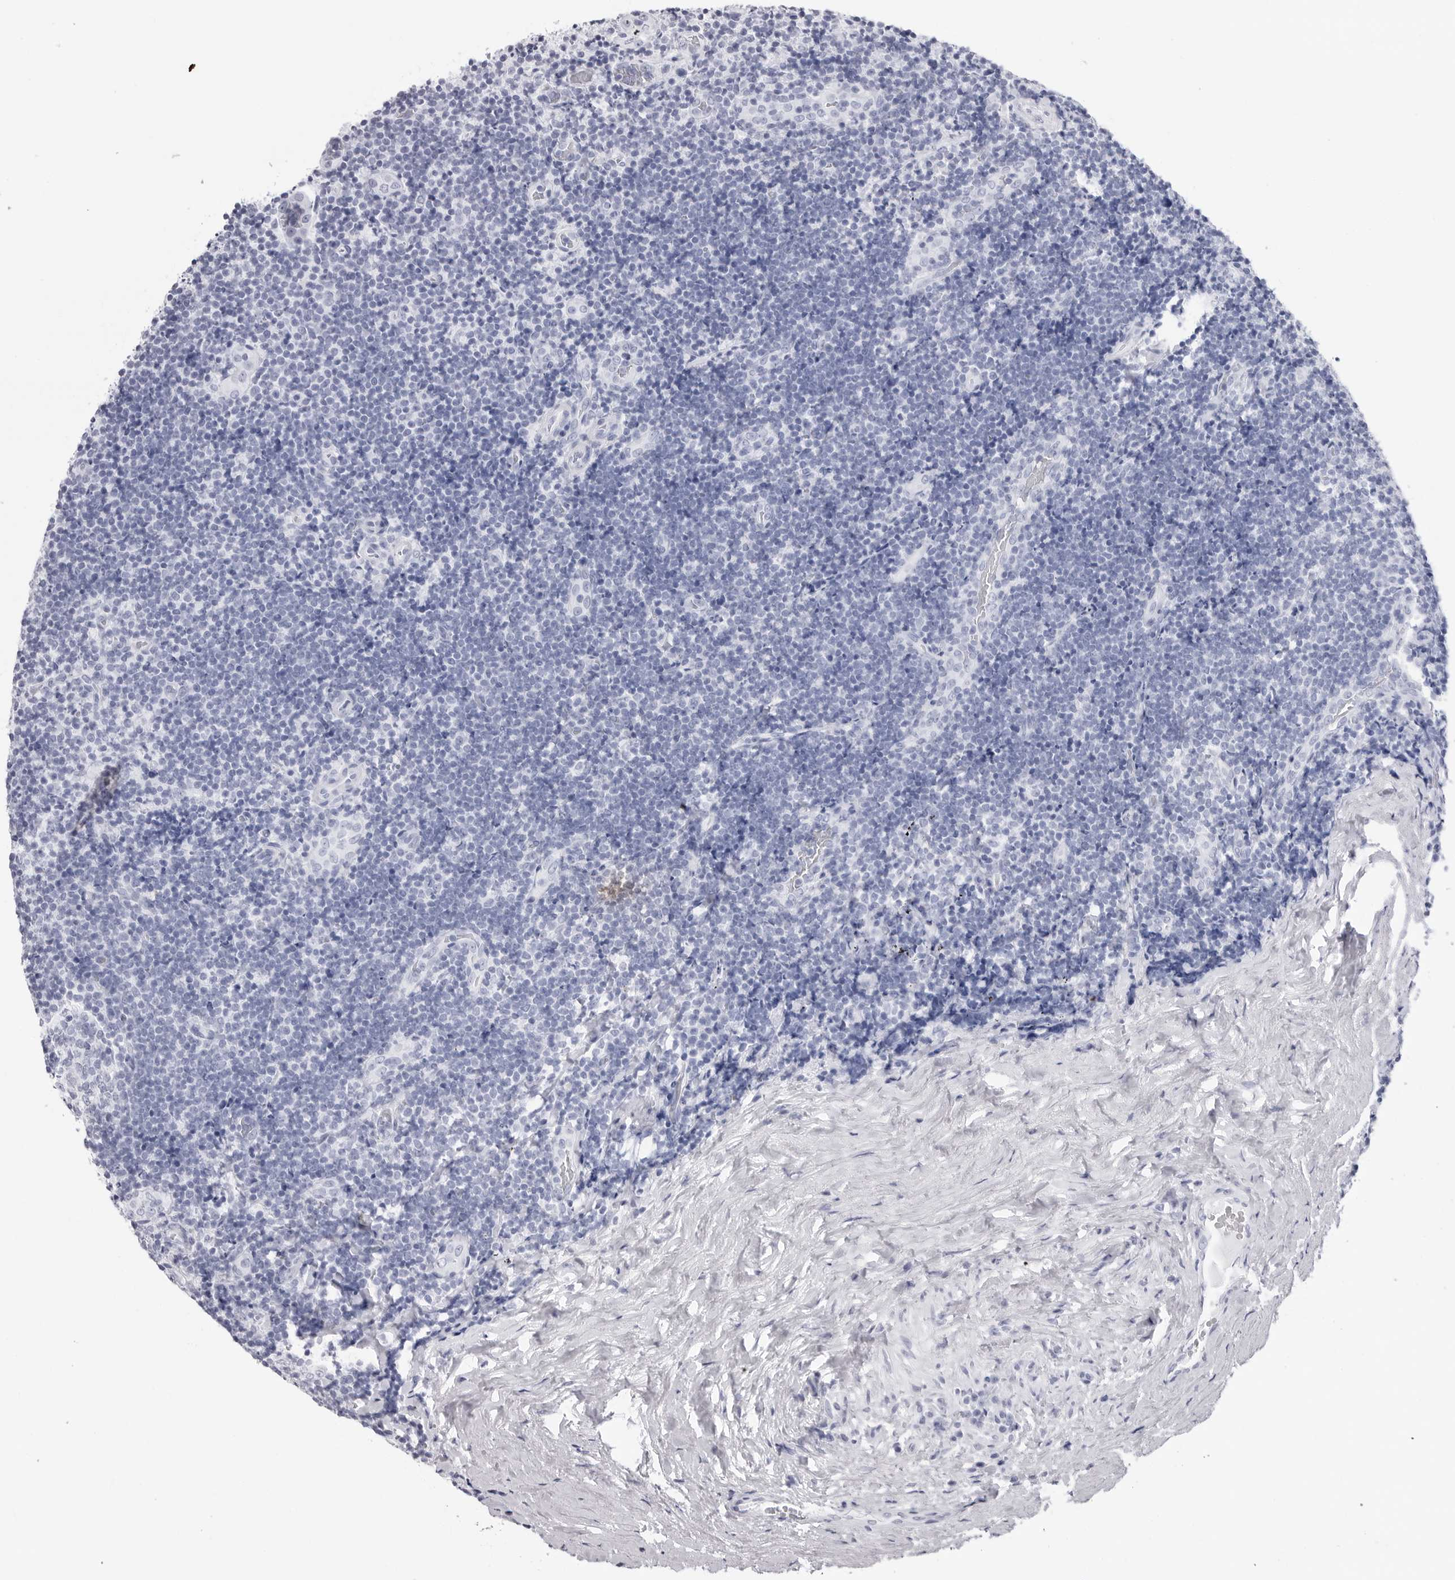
{"staining": {"intensity": "negative", "quantity": "none", "location": "none"}, "tissue": "lymphoma", "cell_type": "Tumor cells", "image_type": "cancer", "snomed": [{"axis": "morphology", "description": "Malignant lymphoma, non-Hodgkin's type, High grade"}, {"axis": "topography", "description": "Tonsil"}], "caption": "DAB (3,3'-diaminobenzidine) immunohistochemical staining of high-grade malignant lymphoma, non-Hodgkin's type reveals no significant staining in tumor cells.", "gene": "CST2", "patient": {"sex": "female", "age": 36}}